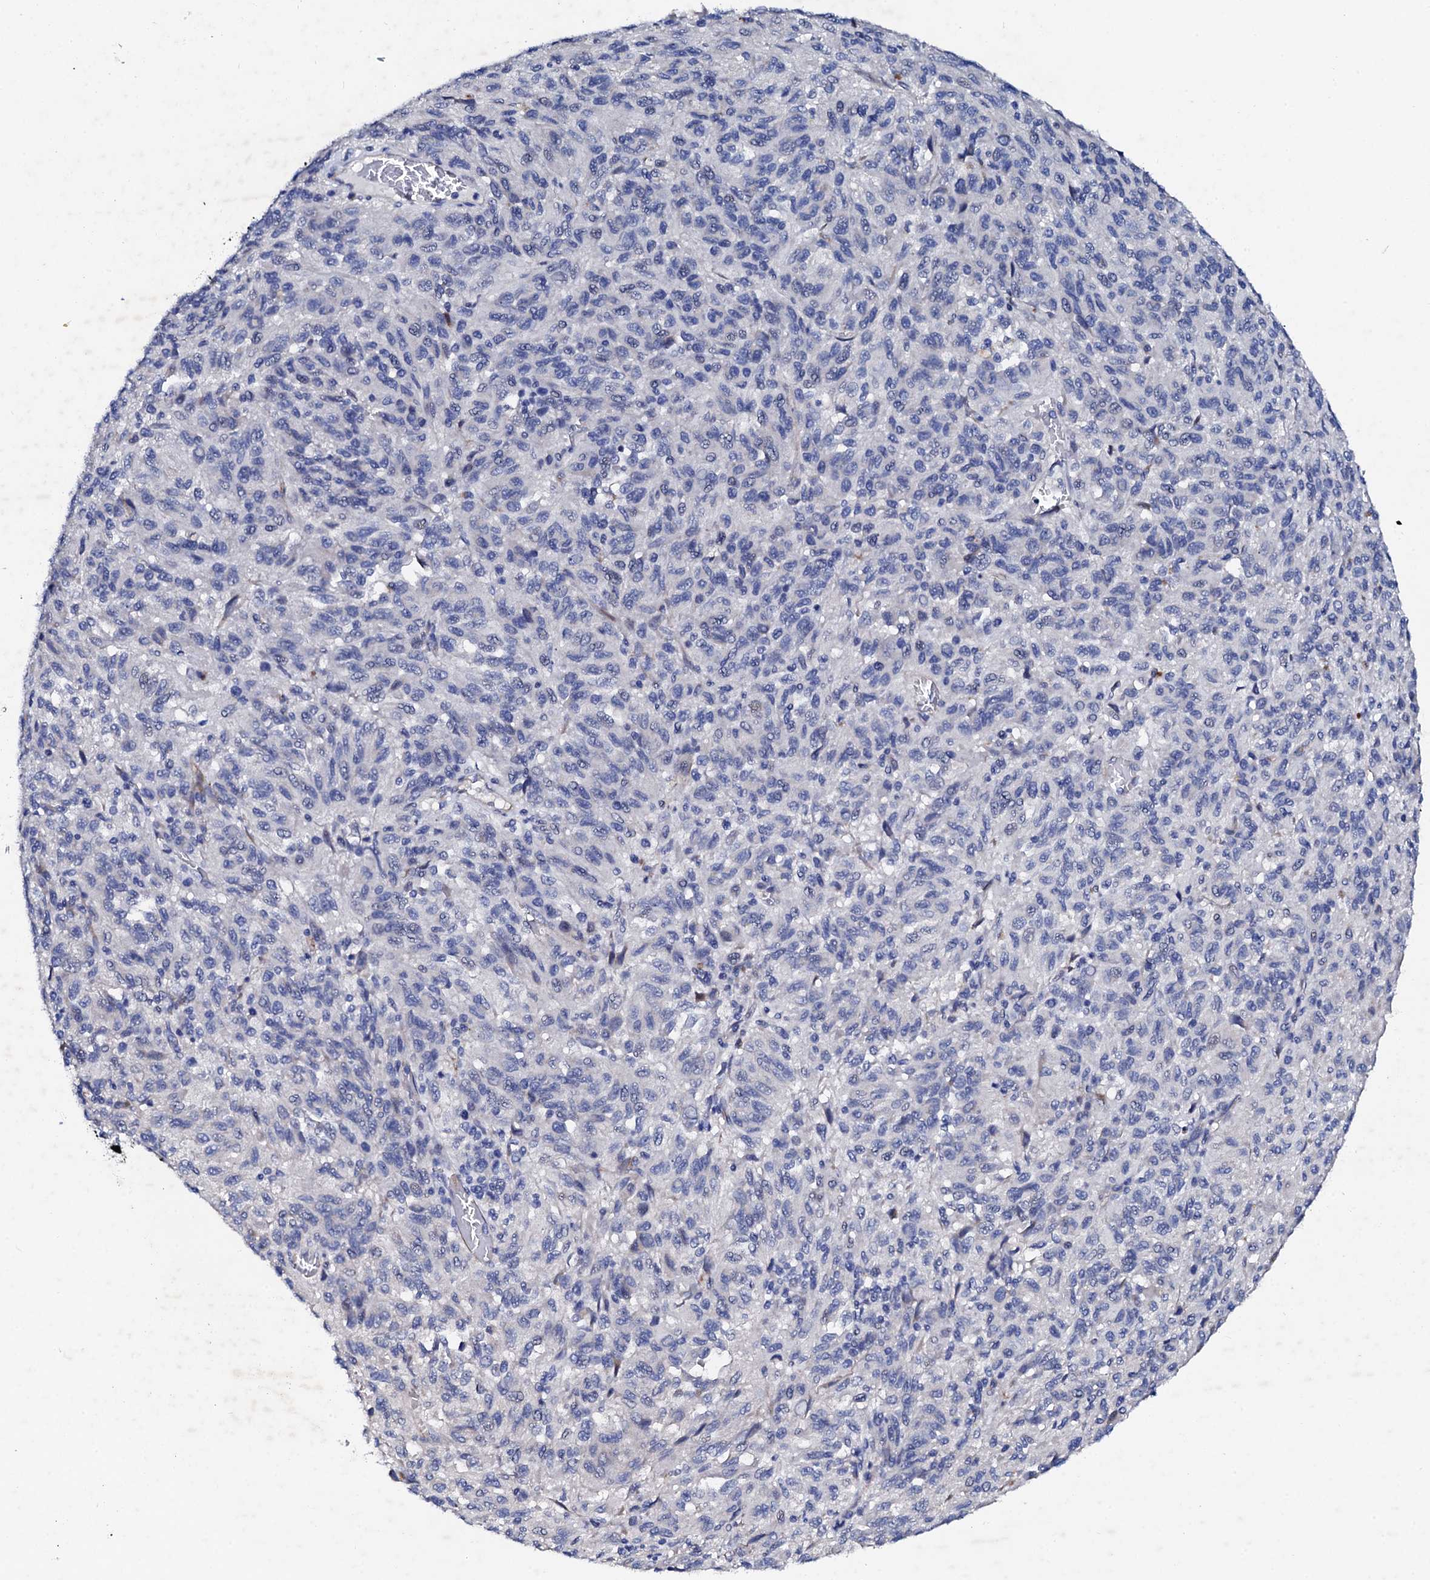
{"staining": {"intensity": "negative", "quantity": "none", "location": "none"}, "tissue": "melanoma", "cell_type": "Tumor cells", "image_type": "cancer", "snomed": [{"axis": "morphology", "description": "Malignant melanoma, Metastatic site"}, {"axis": "topography", "description": "Lung"}], "caption": "A high-resolution image shows immunohistochemistry (IHC) staining of melanoma, which exhibits no significant staining in tumor cells.", "gene": "TRDN", "patient": {"sex": "male", "age": 64}}